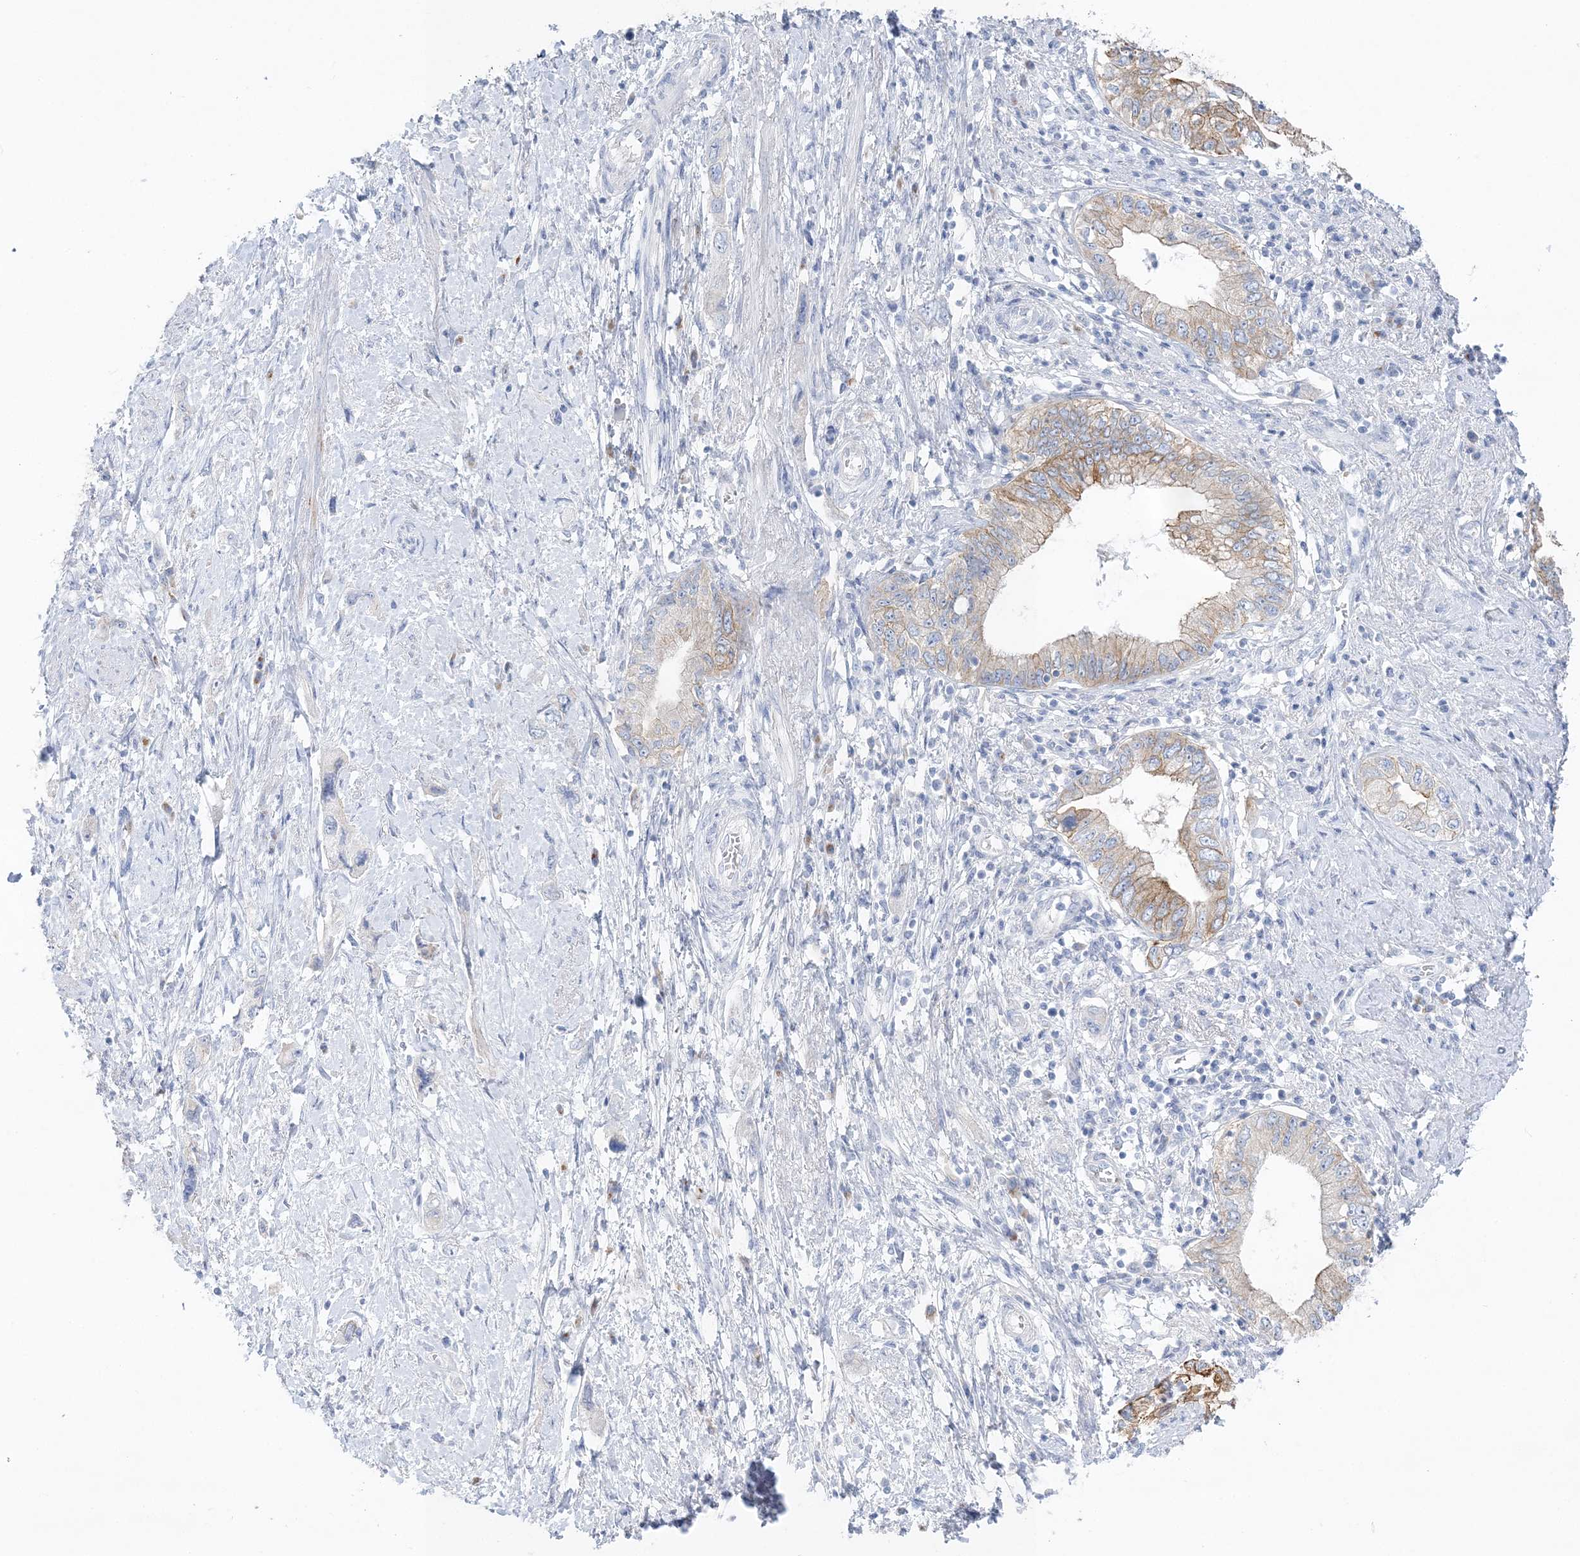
{"staining": {"intensity": "weak", "quantity": "25%-75%", "location": "cytoplasmic/membranous"}, "tissue": "pancreatic cancer", "cell_type": "Tumor cells", "image_type": "cancer", "snomed": [{"axis": "morphology", "description": "Adenocarcinoma, NOS"}, {"axis": "topography", "description": "Pancreas"}], "caption": "Immunohistochemical staining of human pancreatic adenocarcinoma displays low levels of weak cytoplasmic/membranous protein positivity in about 25%-75% of tumor cells.", "gene": "SLC5A6", "patient": {"sex": "female", "age": 73}}